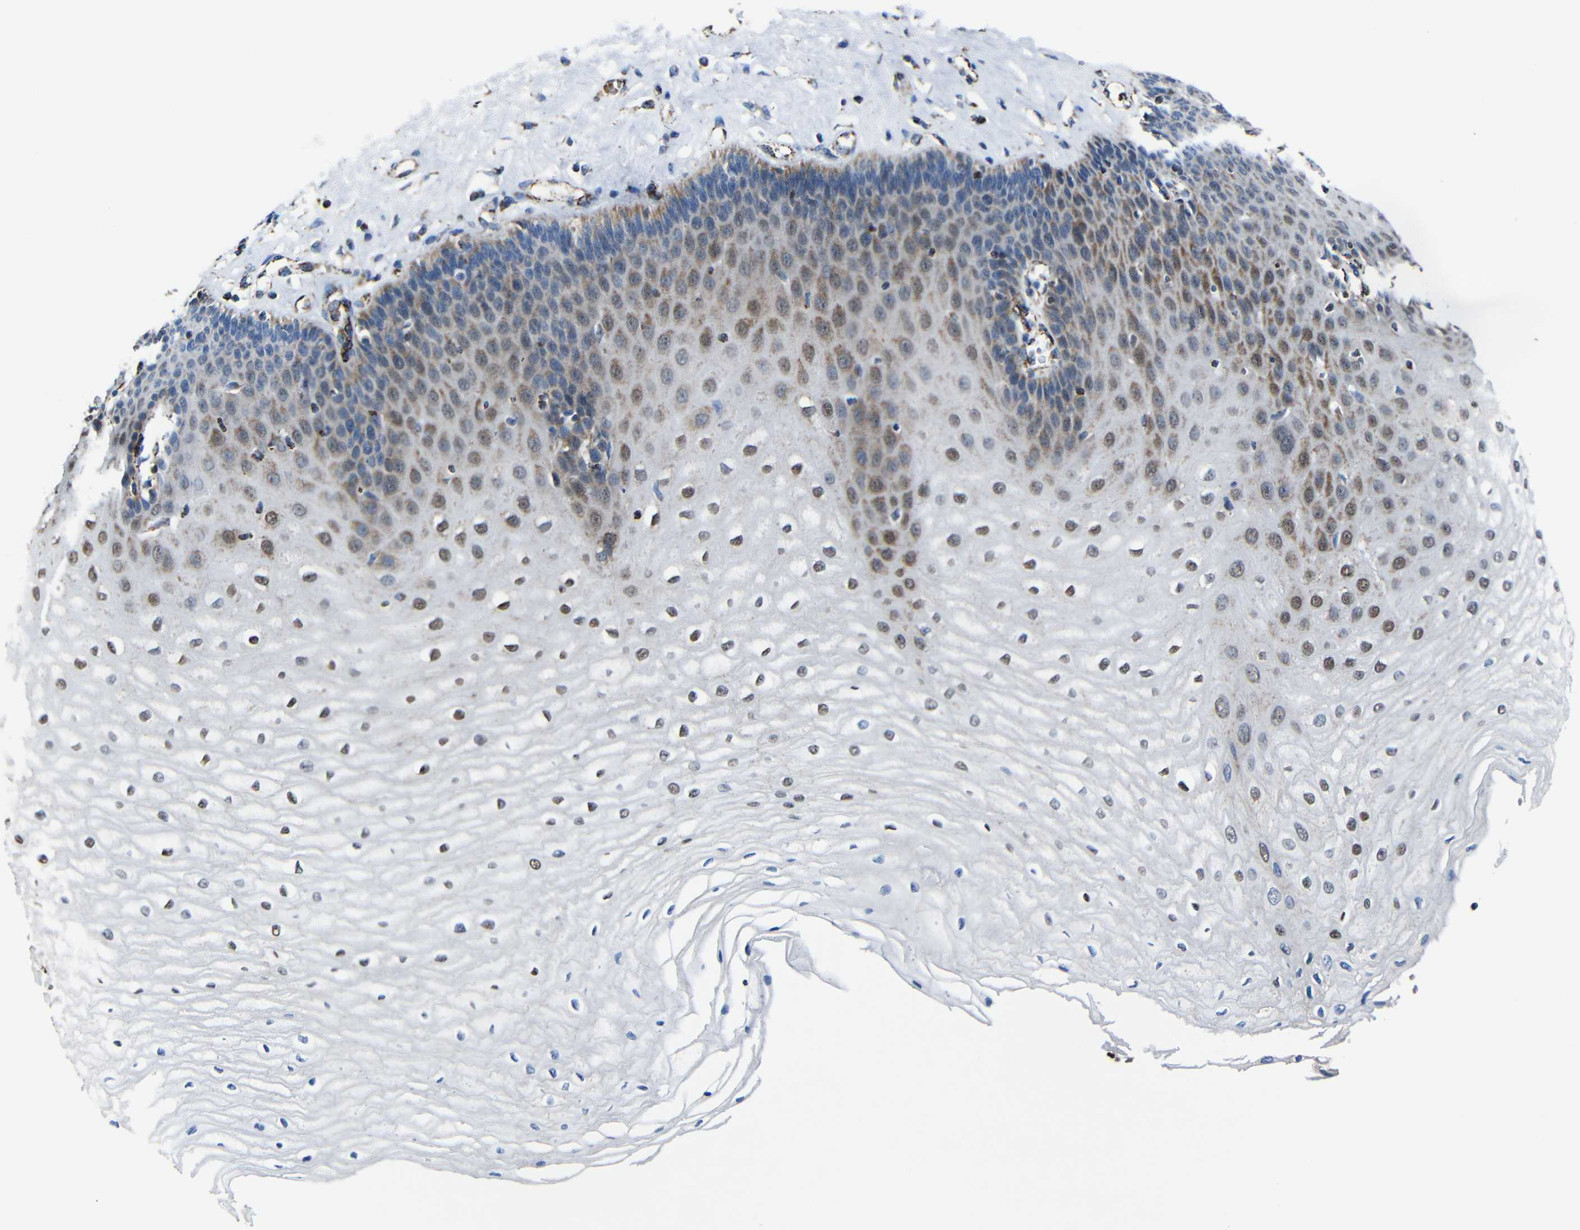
{"staining": {"intensity": "moderate", "quantity": "<25%", "location": "cytoplasmic/membranous,nuclear"}, "tissue": "esophagus", "cell_type": "Squamous epithelial cells", "image_type": "normal", "snomed": [{"axis": "morphology", "description": "Normal tissue, NOS"}, {"axis": "morphology", "description": "Squamous cell carcinoma, NOS"}, {"axis": "topography", "description": "Esophagus"}], "caption": "Immunohistochemistry histopathology image of benign esophagus: esophagus stained using IHC shows low levels of moderate protein expression localized specifically in the cytoplasmic/membranous,nuclear of squamous epithelial cells, appearing as a cytoplasmic/membranous,nuclear brown color.", "gene": "CA5B", "patient": {"sex": "male", "age": 65}}